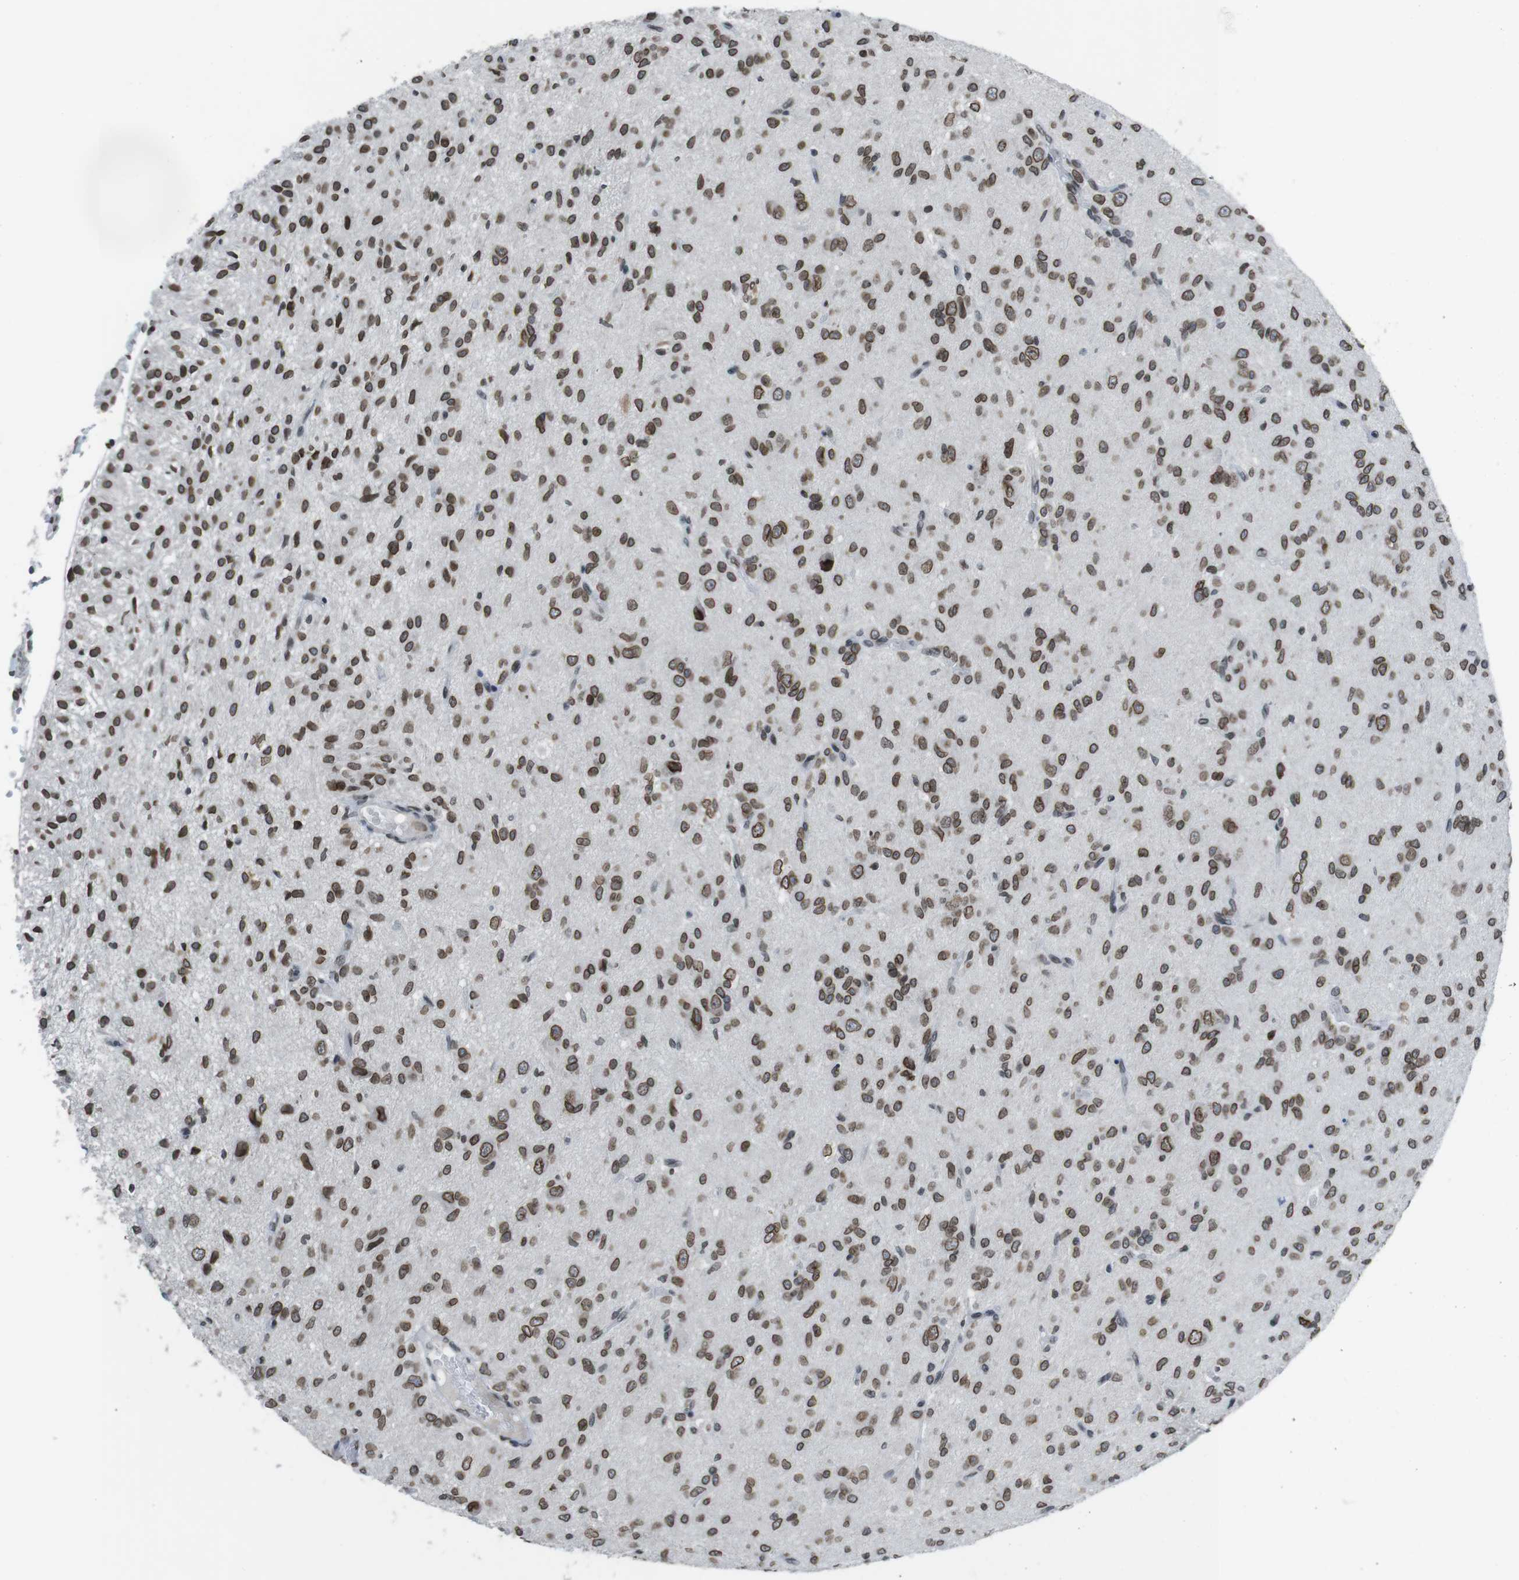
{"staining": {"intensity": "strong", "quantity": ">75%", "location": "cytoplasmic/membranous,nuclear"}, "tissue": "glioma", "cell_type": "Tumor cells", "image_type": "cancer", "snomed": [{"axis": "morphology", "description": "Glioma, malignant, High grade"}, {"axis": "topography", "description": "Brain"}], "caption": "Human high-grade glioma (malignant) stained with a protein marker reveals strong staining in tumor cells.", "gene": "MAD1L1", "patient": {"sex": "female", "age": 59}}